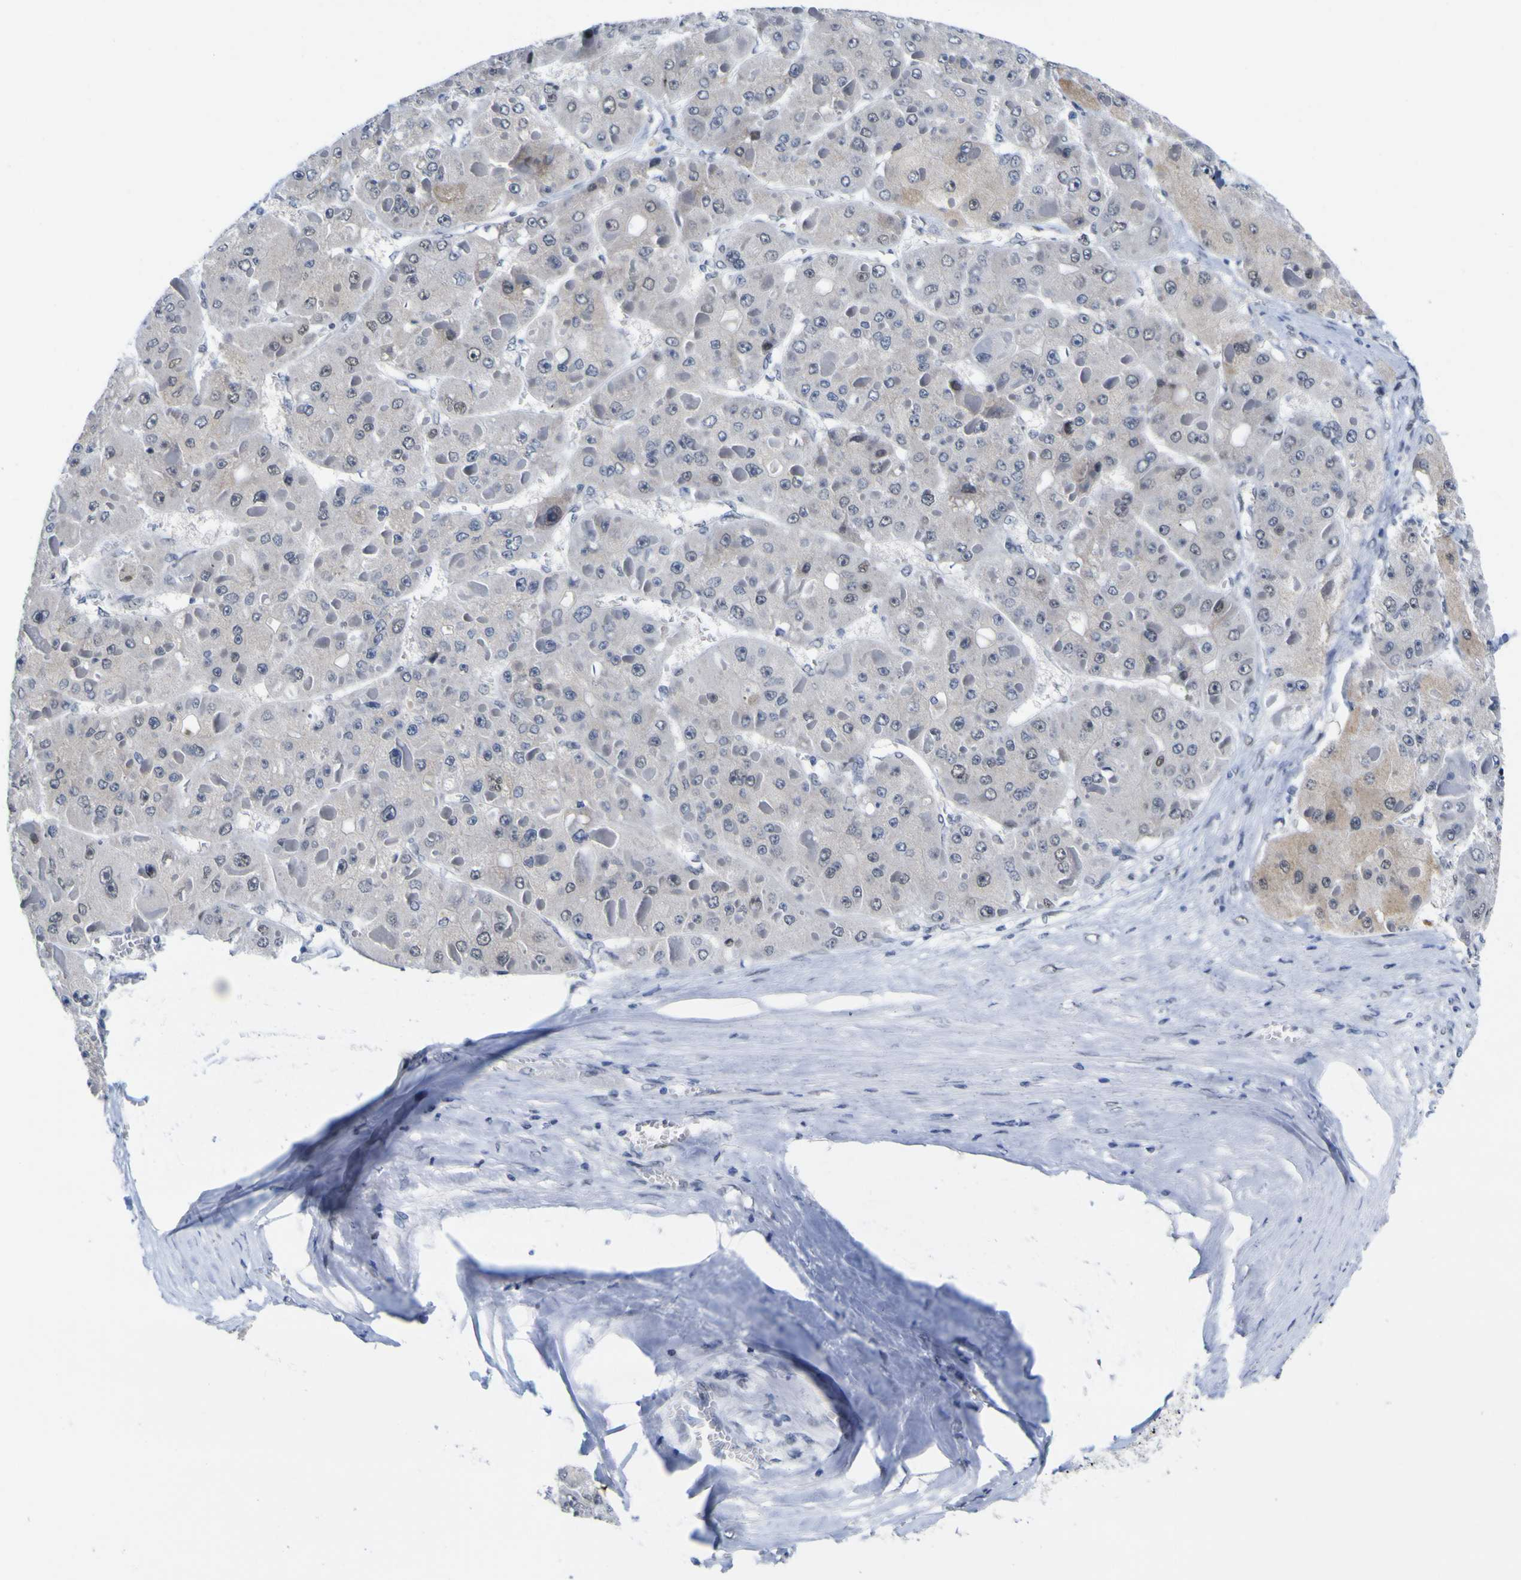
{"staining": {"intensity": "weak", "quantity": ">75%", "location": "cytoplasmic/membranous,nuclear"}, "tissue": "liver cancer", "cell_type": "Tumor cells", "image_type": "cancer", "snomed": [{"axis": "morphology", "description": "Carcinoma, Hepatocellular, NOS"}, {"axis": "topography", "description": "Liver"}], "caption": "Protein staining by immunohistochemistry exhibits weak cytoplasmic/membranous and nuclear positivity in approximately >75% of tumor cells in liver cancer.", "gene": "MBD3", "patient": {"sex": "female", "age": 73}}